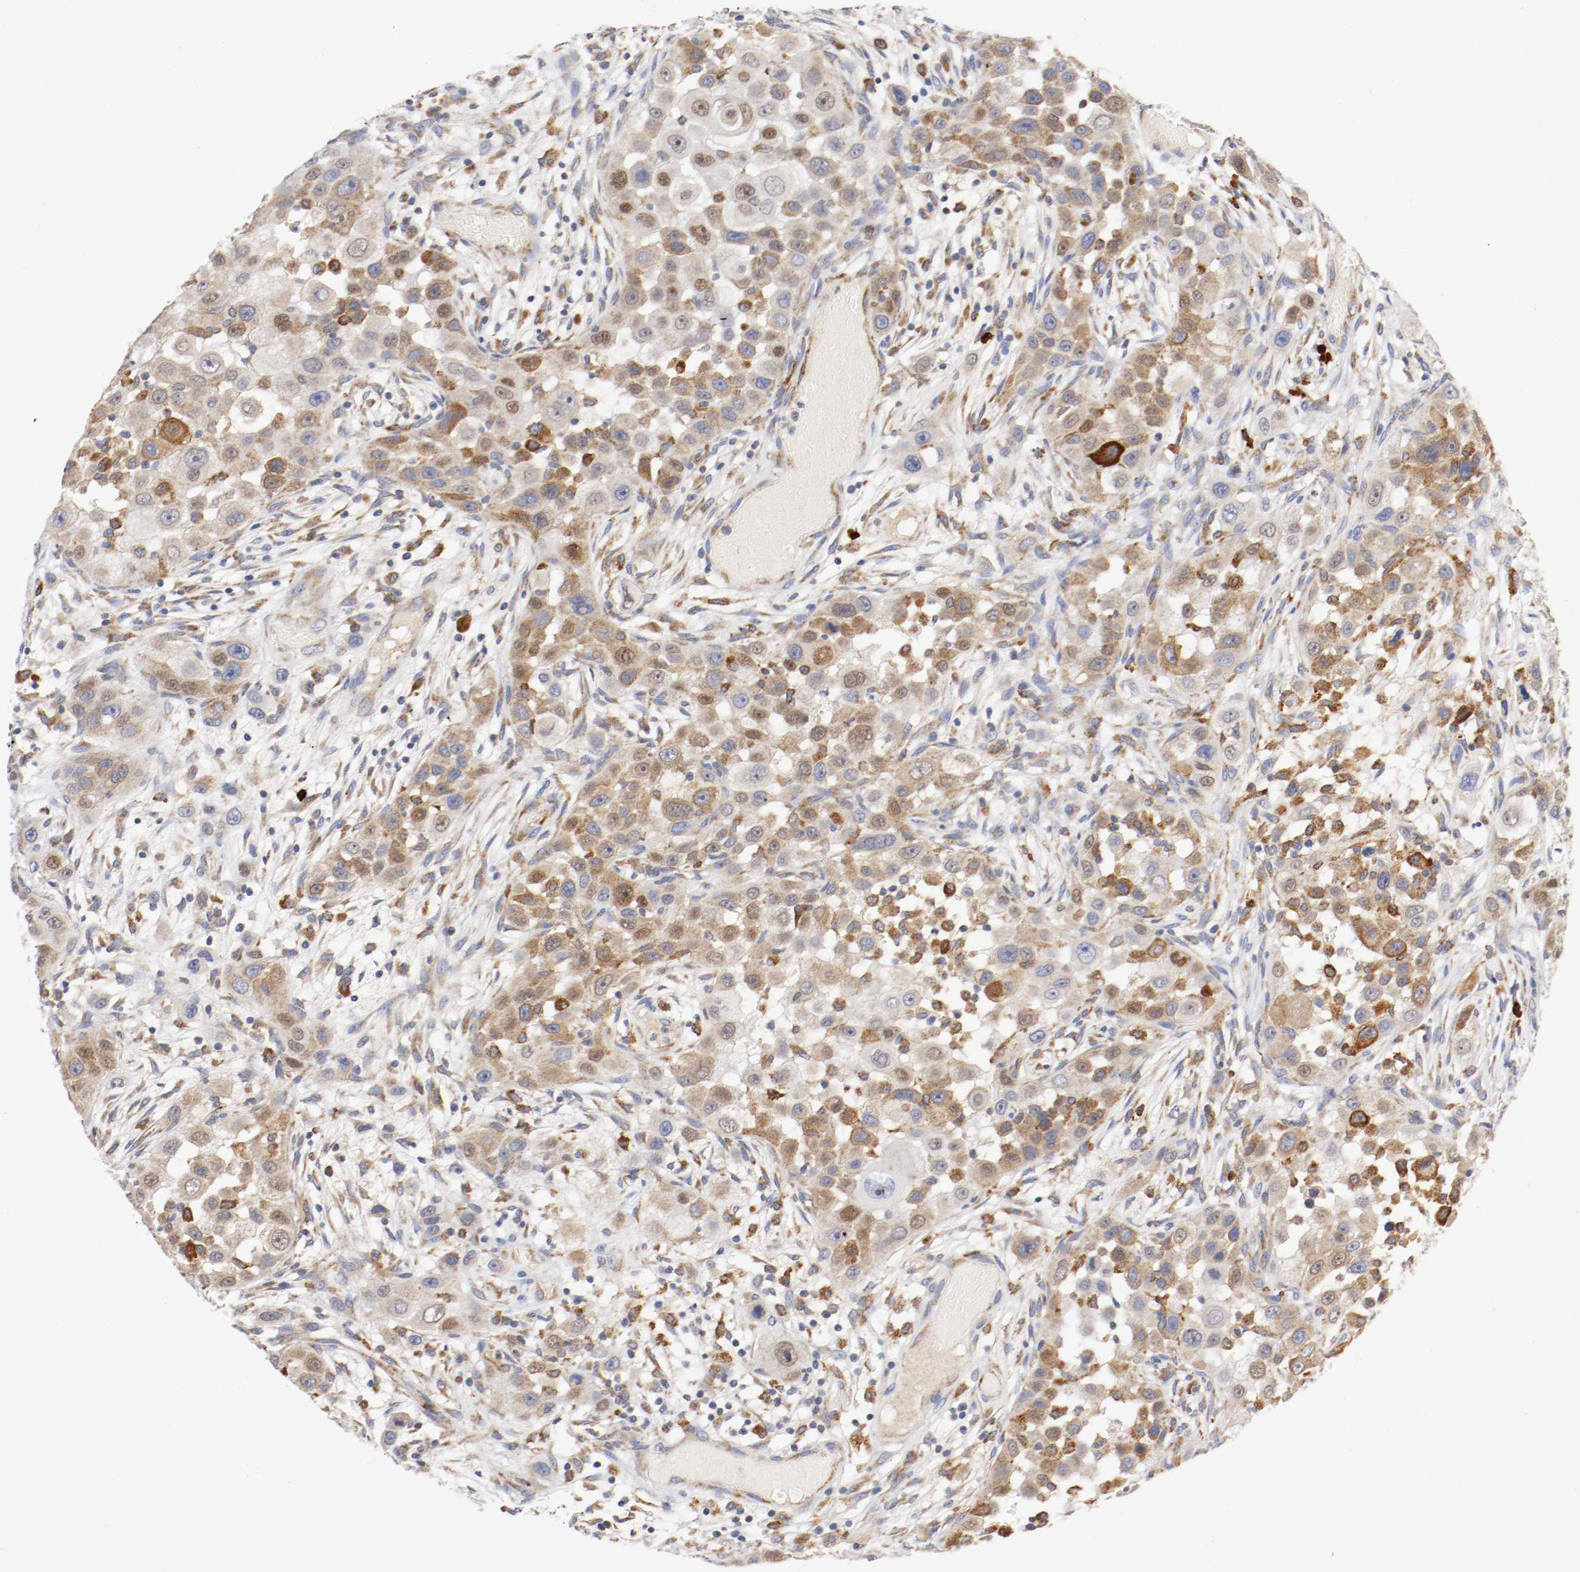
{"staining": {"intensity": "moderate", "quantity": "25%-75%", "location": "cytoplasmic/membranous"}, "tissue": "head and neck cancer", "cell_type": "Tumor cells", "image_type": "cancer", "snomed": [{"axis": "morphology", "description": "Carcinoma, NOS"}, {"axis": "topography", "description": "Head-Neck"}], "caption": "Head and neck cancer (carcinoma) stained for a protein (brown) demonstrates moderate cytoplasmic/membranous positive expression in approximately 25%-75% of tumor cells.", "gene": "TRAF2", "patient": {"sex": "male", "age": 87}}